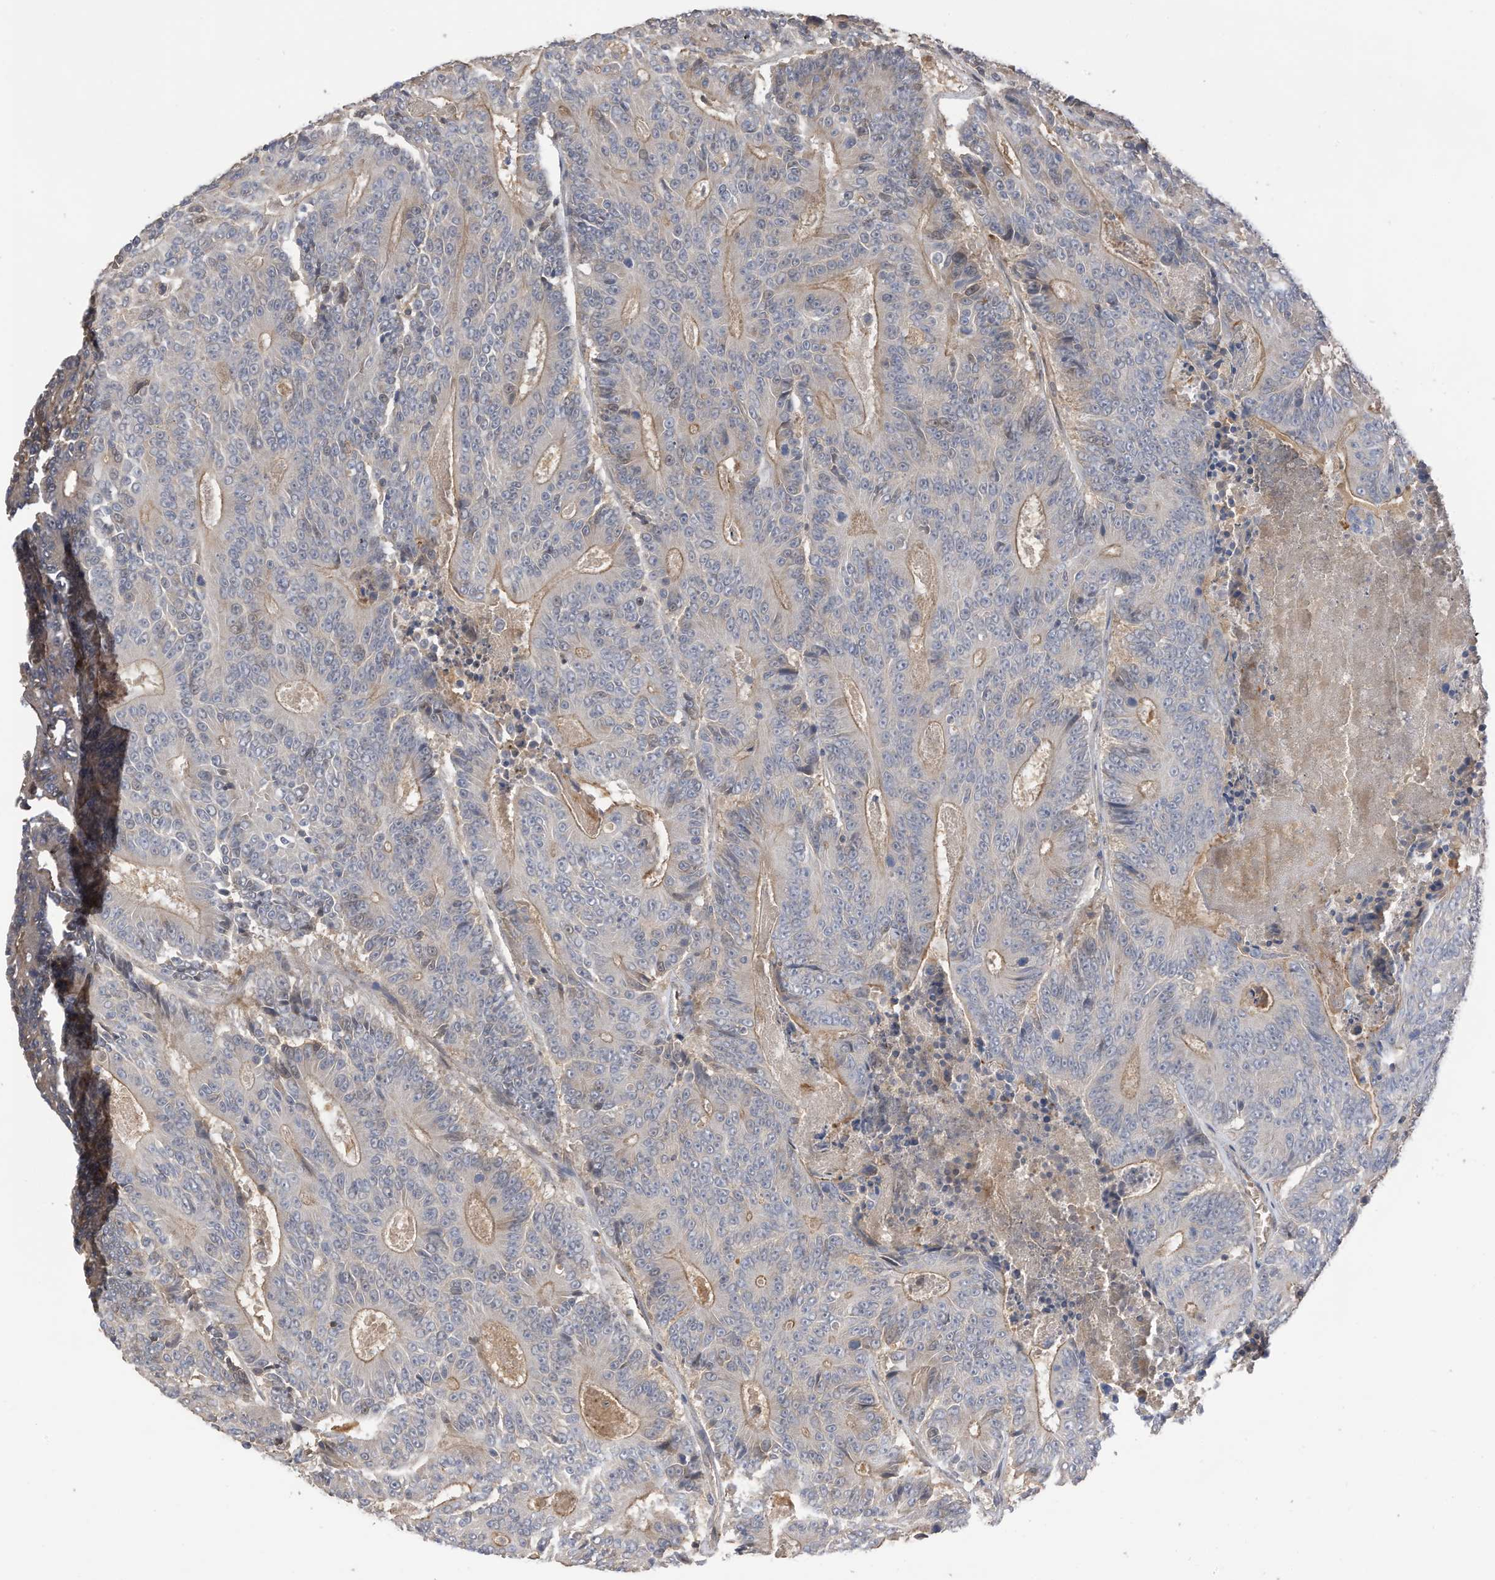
{"staining": {"intensity": "moderate", "quantity": "<25%", "location": "cytoplasmic/membranous"}, "tissue": "colorectal cancer", "cell_type": "Tumor cells", "image_type": "cancer", "snomed": [{"axis": "morphology", "description": "Adenocarcinoma, NOS"}, {"axis": "topography", "description": "Colon"}], "caption": "Human colorectal cancer (adenocarcinoma) stained with a brown dye displays moderate cytoplasmic/membranous positive expression in about <25% of tumor cells.", "gene": "REC8", "patient": {"sex": "male", "age": 83}}